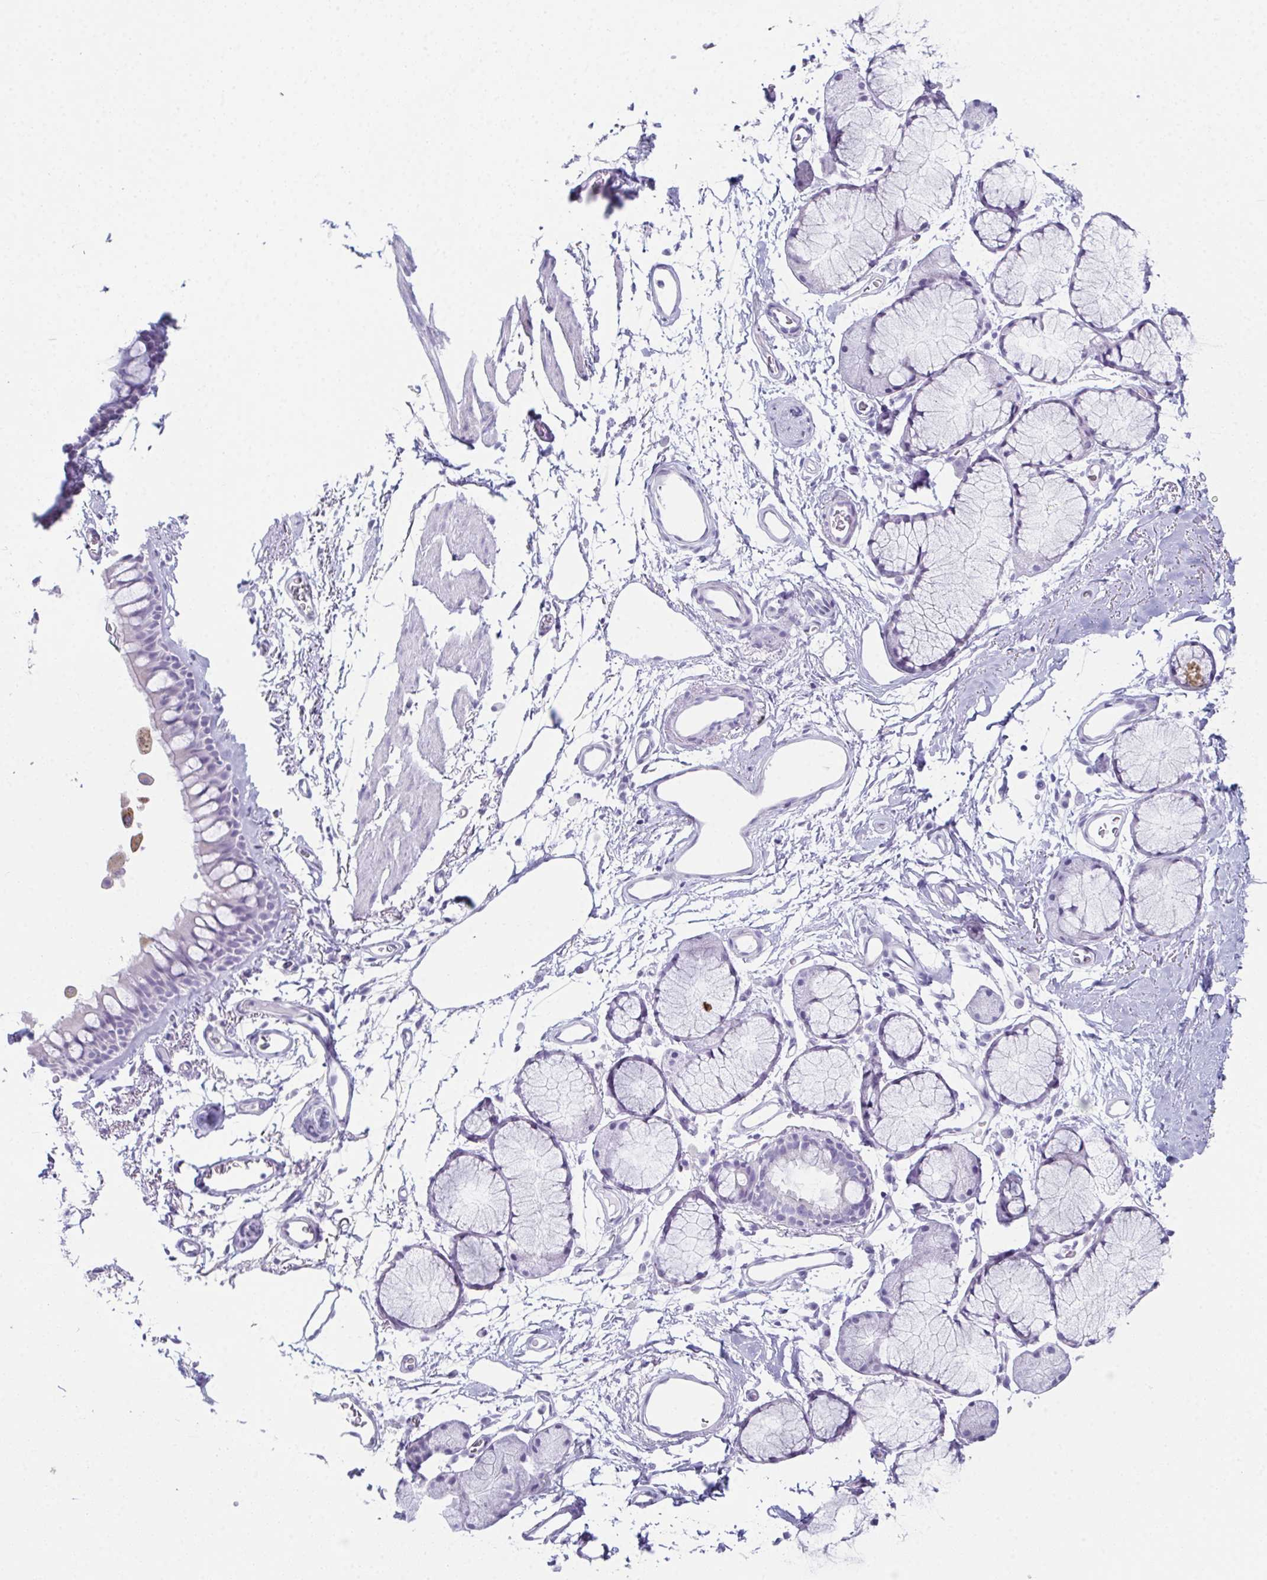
{"staining": {"intensity": "negative", "quantity": "none", "location": "none"}, "tissue": "bronchus", "cell_type": "Respiratory epithelial cells", "image_type": "normal", "snomed": [{"axis": "morphology", "description": "Normal tissue, NOS"}, {"axis": "topography", "description": "Cartilage tissue"}, {"axis": "topography", "description": "Bronchus"}], "caption": "A micrograph of human bronchus is negative for staining in respiratory epithelial cells. (DAB (3,3'-diaminobenzidine) IHC with hematoxylin counter stain).", "gene": "TEX19", "patient": {"sex": "female", "age": 79}}